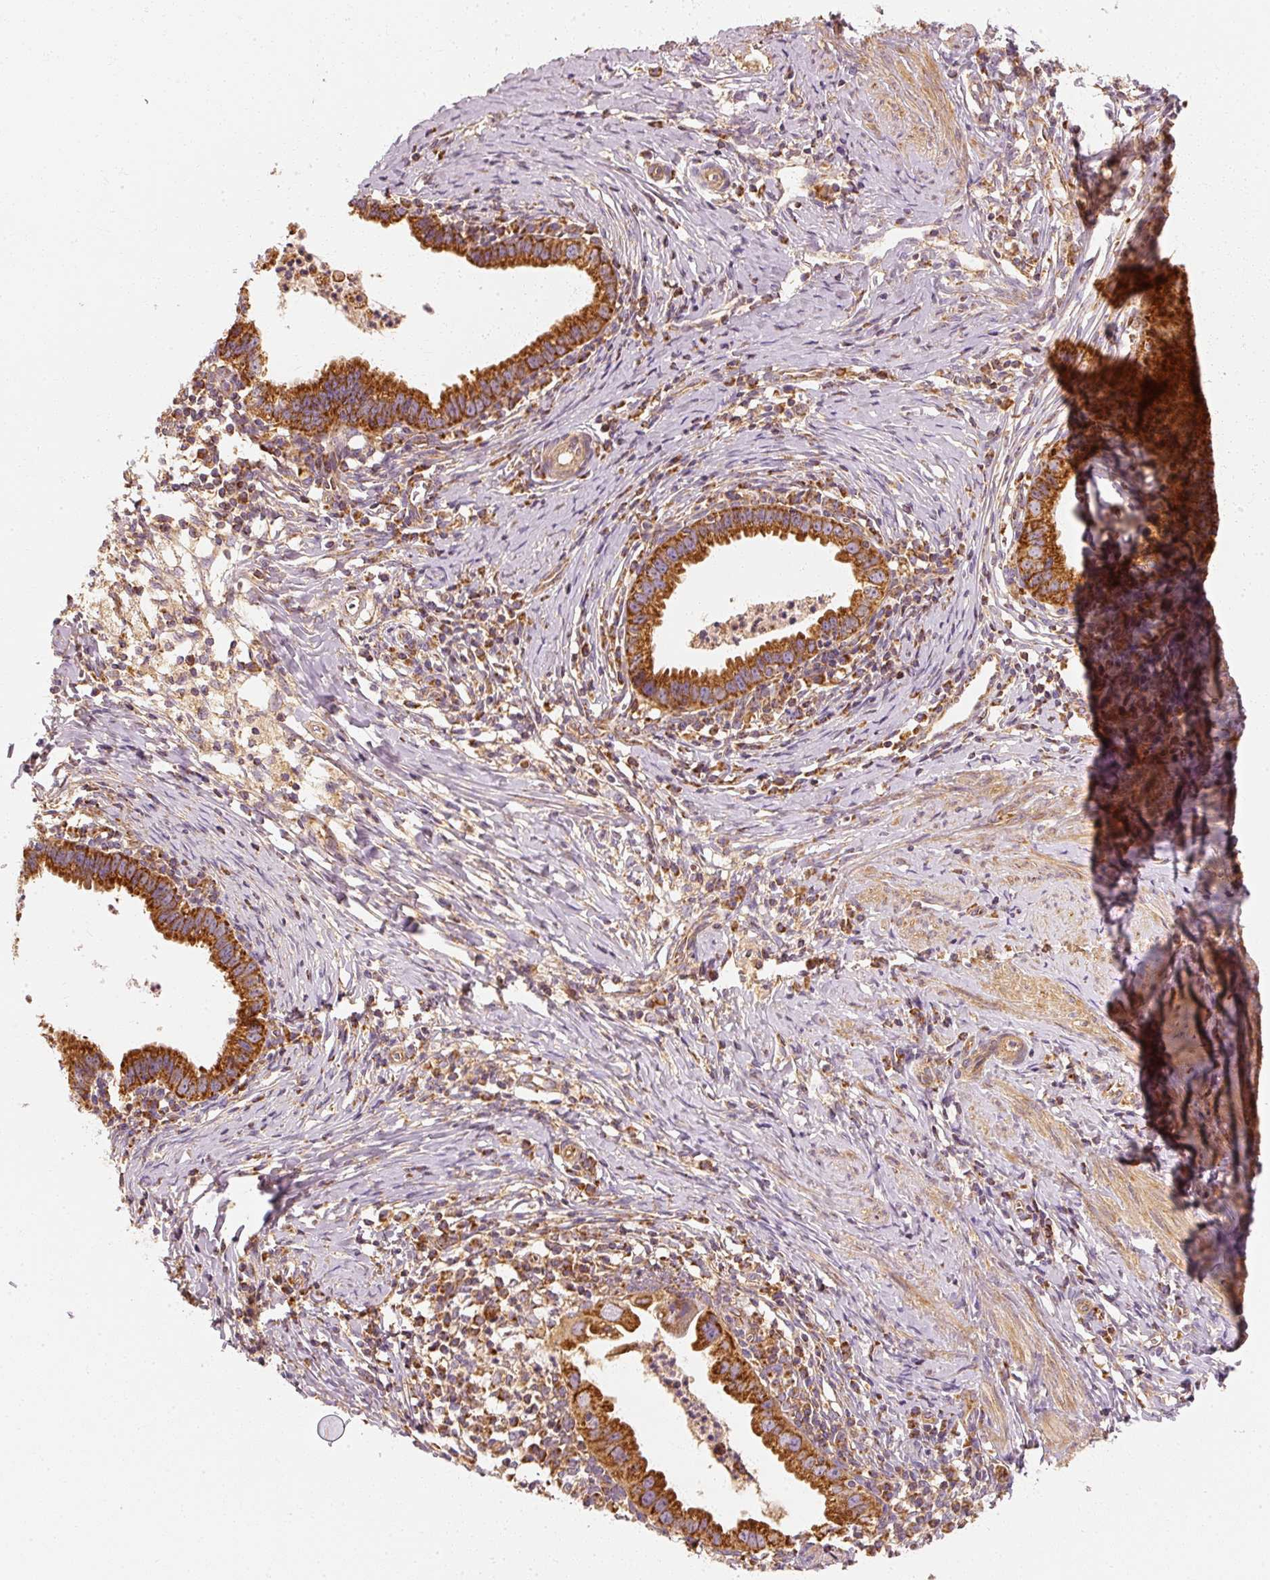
{"staining": {"intensity": "strong", "quantity": ">75%", "location": "cytoplasmic/membranous"}, "tissue": "cervical cancer", "cell_type": "Tumor cells", "image_type": "cancer", "snomed": [{"axis": "morphology", "description": "Adenocarcinoma, NOS"}, {"axis": "topography", "description": "Cervix"}], "caption": "This is a photomicrograph of immunohistochemistry staining of cervical cancer (adenocarcinoma), which shows strong positivity in the cytoplasmic/membranous of tumor cells.", "gene": "TOMM40", "patient": {"sex": "female", "age": 36}}